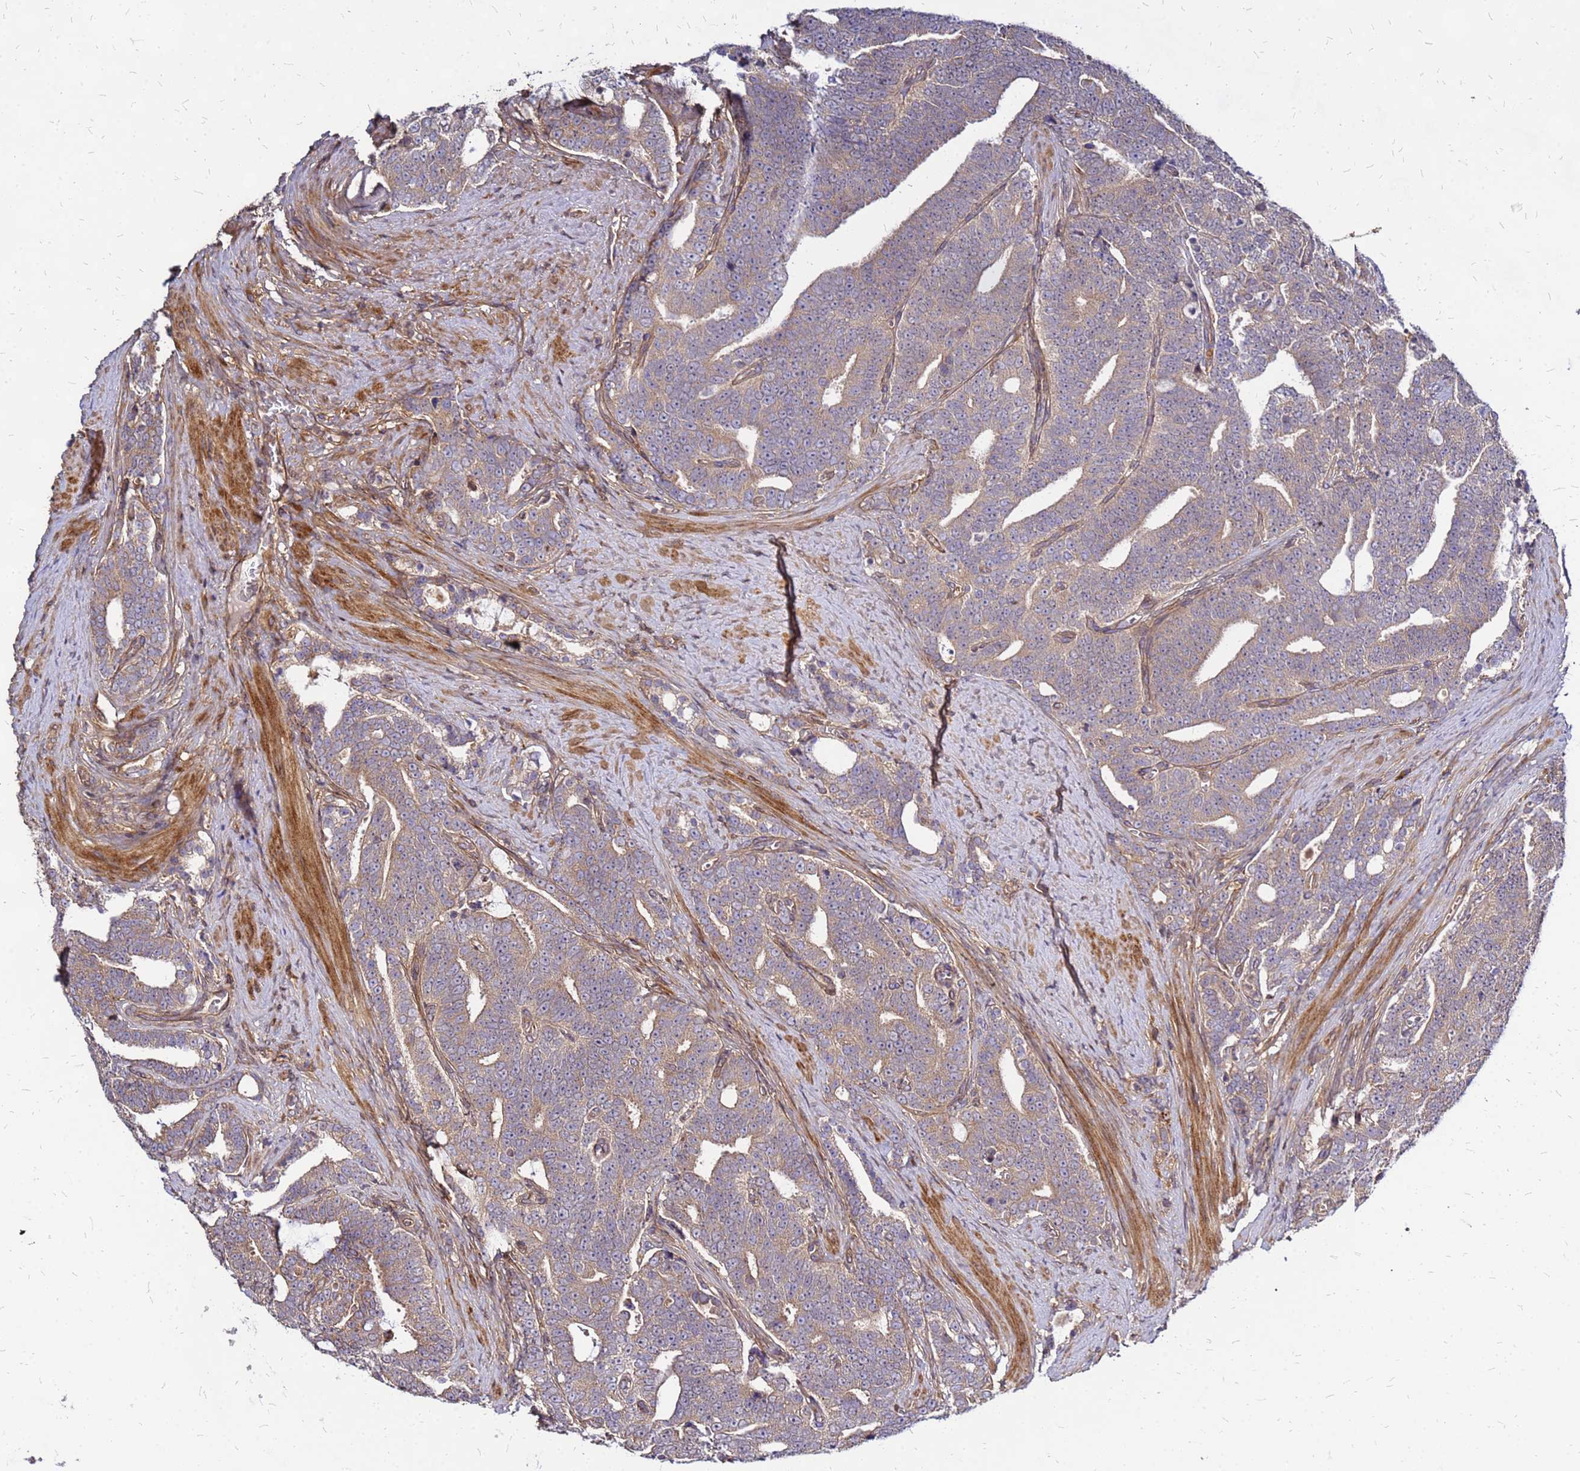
{"staining": {"intensity": "weak", "quantity": "<25%", "location": "cytoplasmic/membranous"}, "tissue": "prostate cancer", "cell_type": "Tumor cells", "image_type": "cancer", "snomed": [{"axis": "morphology", "description": "Adenocarcinoma, High grade"}, {"axis": "topography", "description": "Prostate and seminal vesicle, NOS"}], "caption": "The immunohistochemistry image has no significant positivity in tumor cells of prostate cancer tissue.", "gene": "CYBC1", "patient": {"sex": "male", "age": 67}}